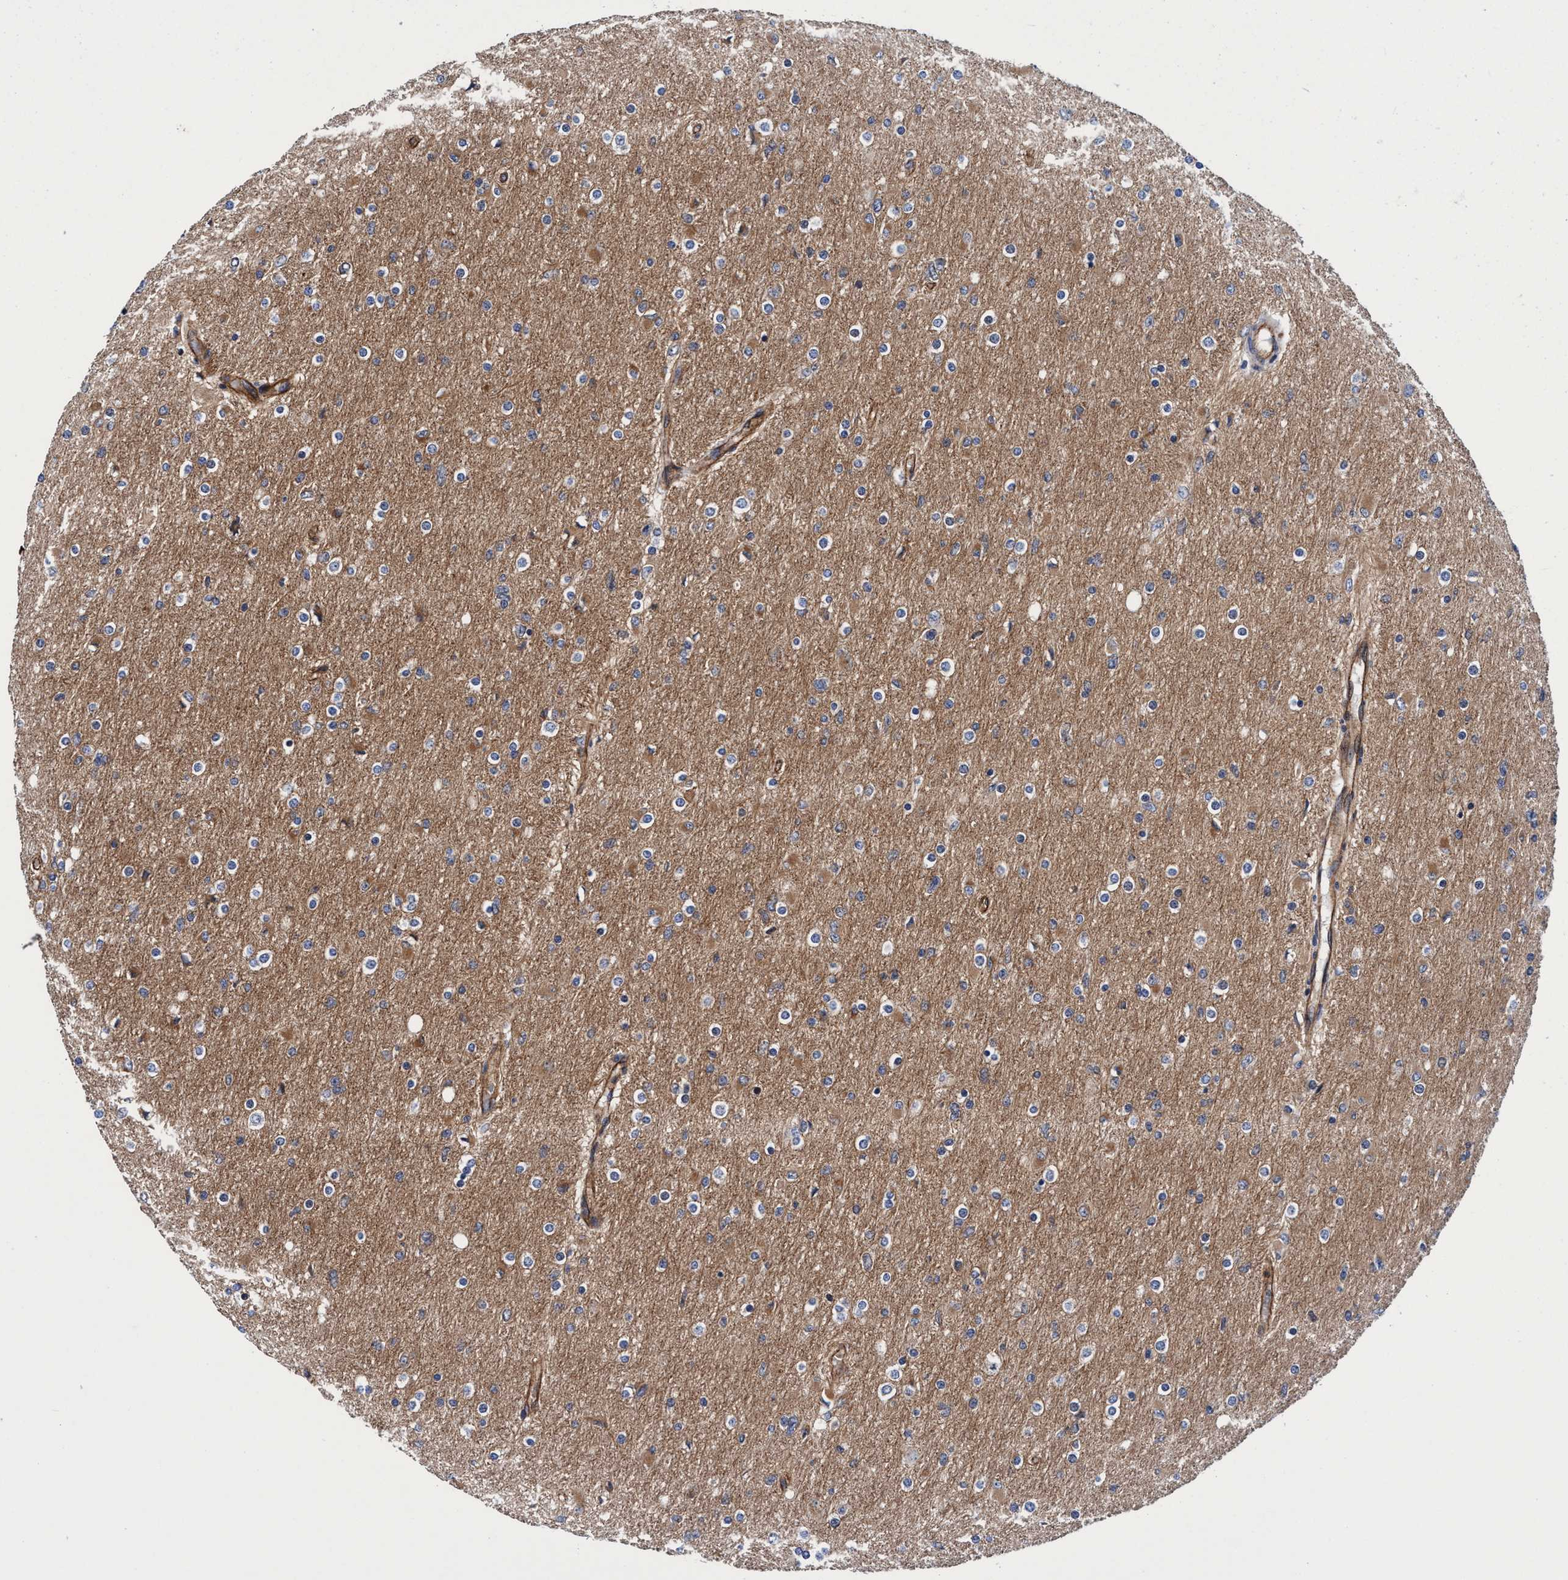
{"staining": {"intensity": "moderate", "quantity": "<25%", "location": "cytoplasmic/membranous"}, "tissue": "glioma", "cell_type": "Tumor cells", "image_type": "cancer", "snomed": [{"axis": "morphology", "description": "Glioma, malignant, High grade"}, {"axis": "topography", "description": "Cerebral cortex"}], "caption": "A photomicrograph of glioma stained for a protein exhibits moderate cytoplasmic/membranous brown staining in tumor cells.", "gene": "MCM3AP", "patient": {"sex": "female", "age": 36}}